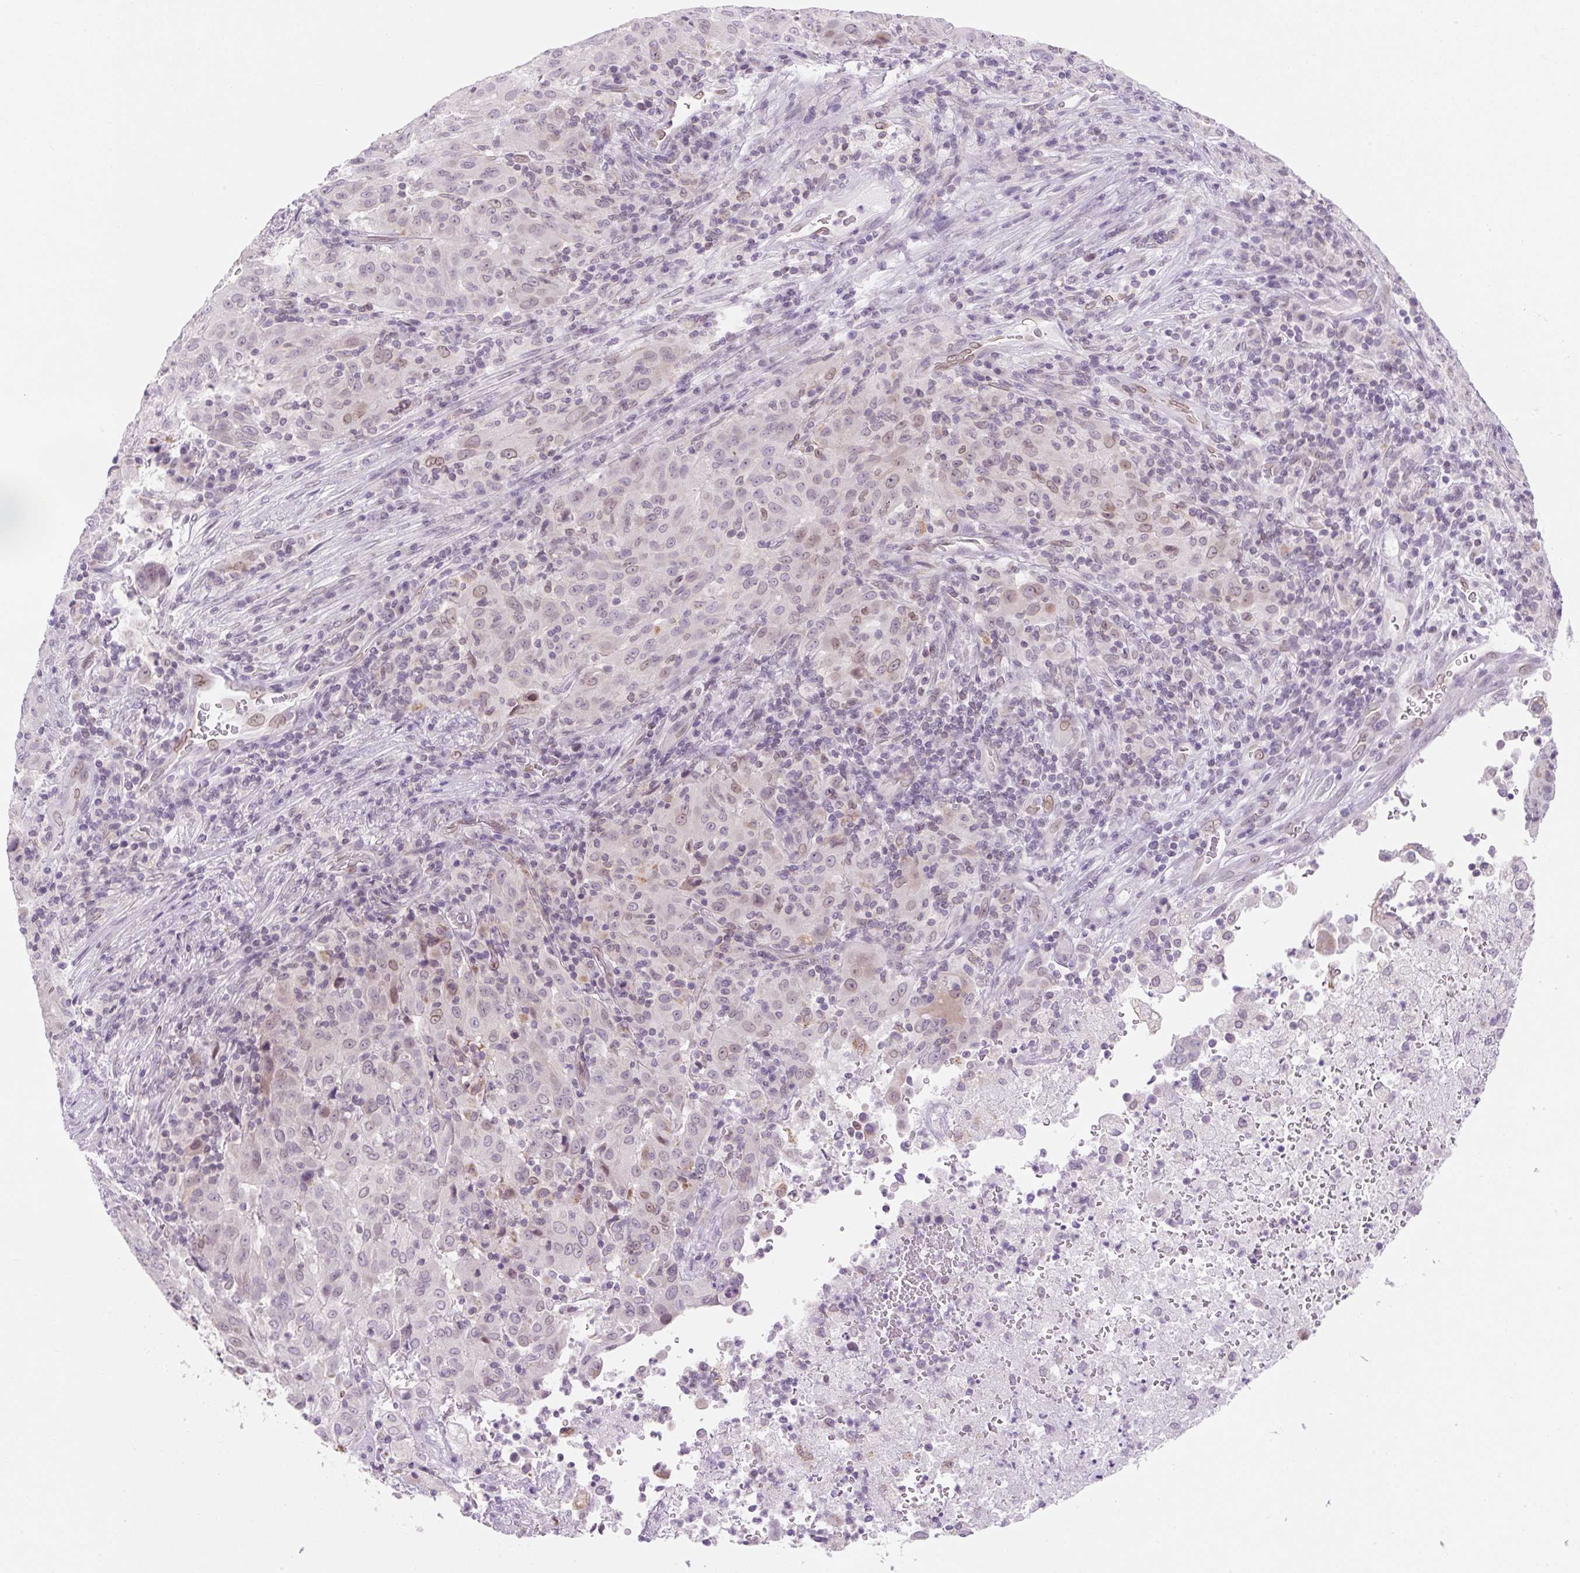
{"staining": {"intensity": "weak", "quantity": "25%-75%", "location": "nuclear"}, "tissue": "pancreatic cancer", "cell_type": "Tumor cells", "image_type": "cancer", "snomed": [{"axis": "morphology", "description": "Adenocarcinoma, NOS"}, {"axis": "topography", "description": "Pancreas"}], "caption": "A brown stain shows weak nuclear staining of a protein in pancreatic adenocarcinoma tumor cells.", "gene": "SYNE3", "patient": {"sex": "male", "age": 63}}